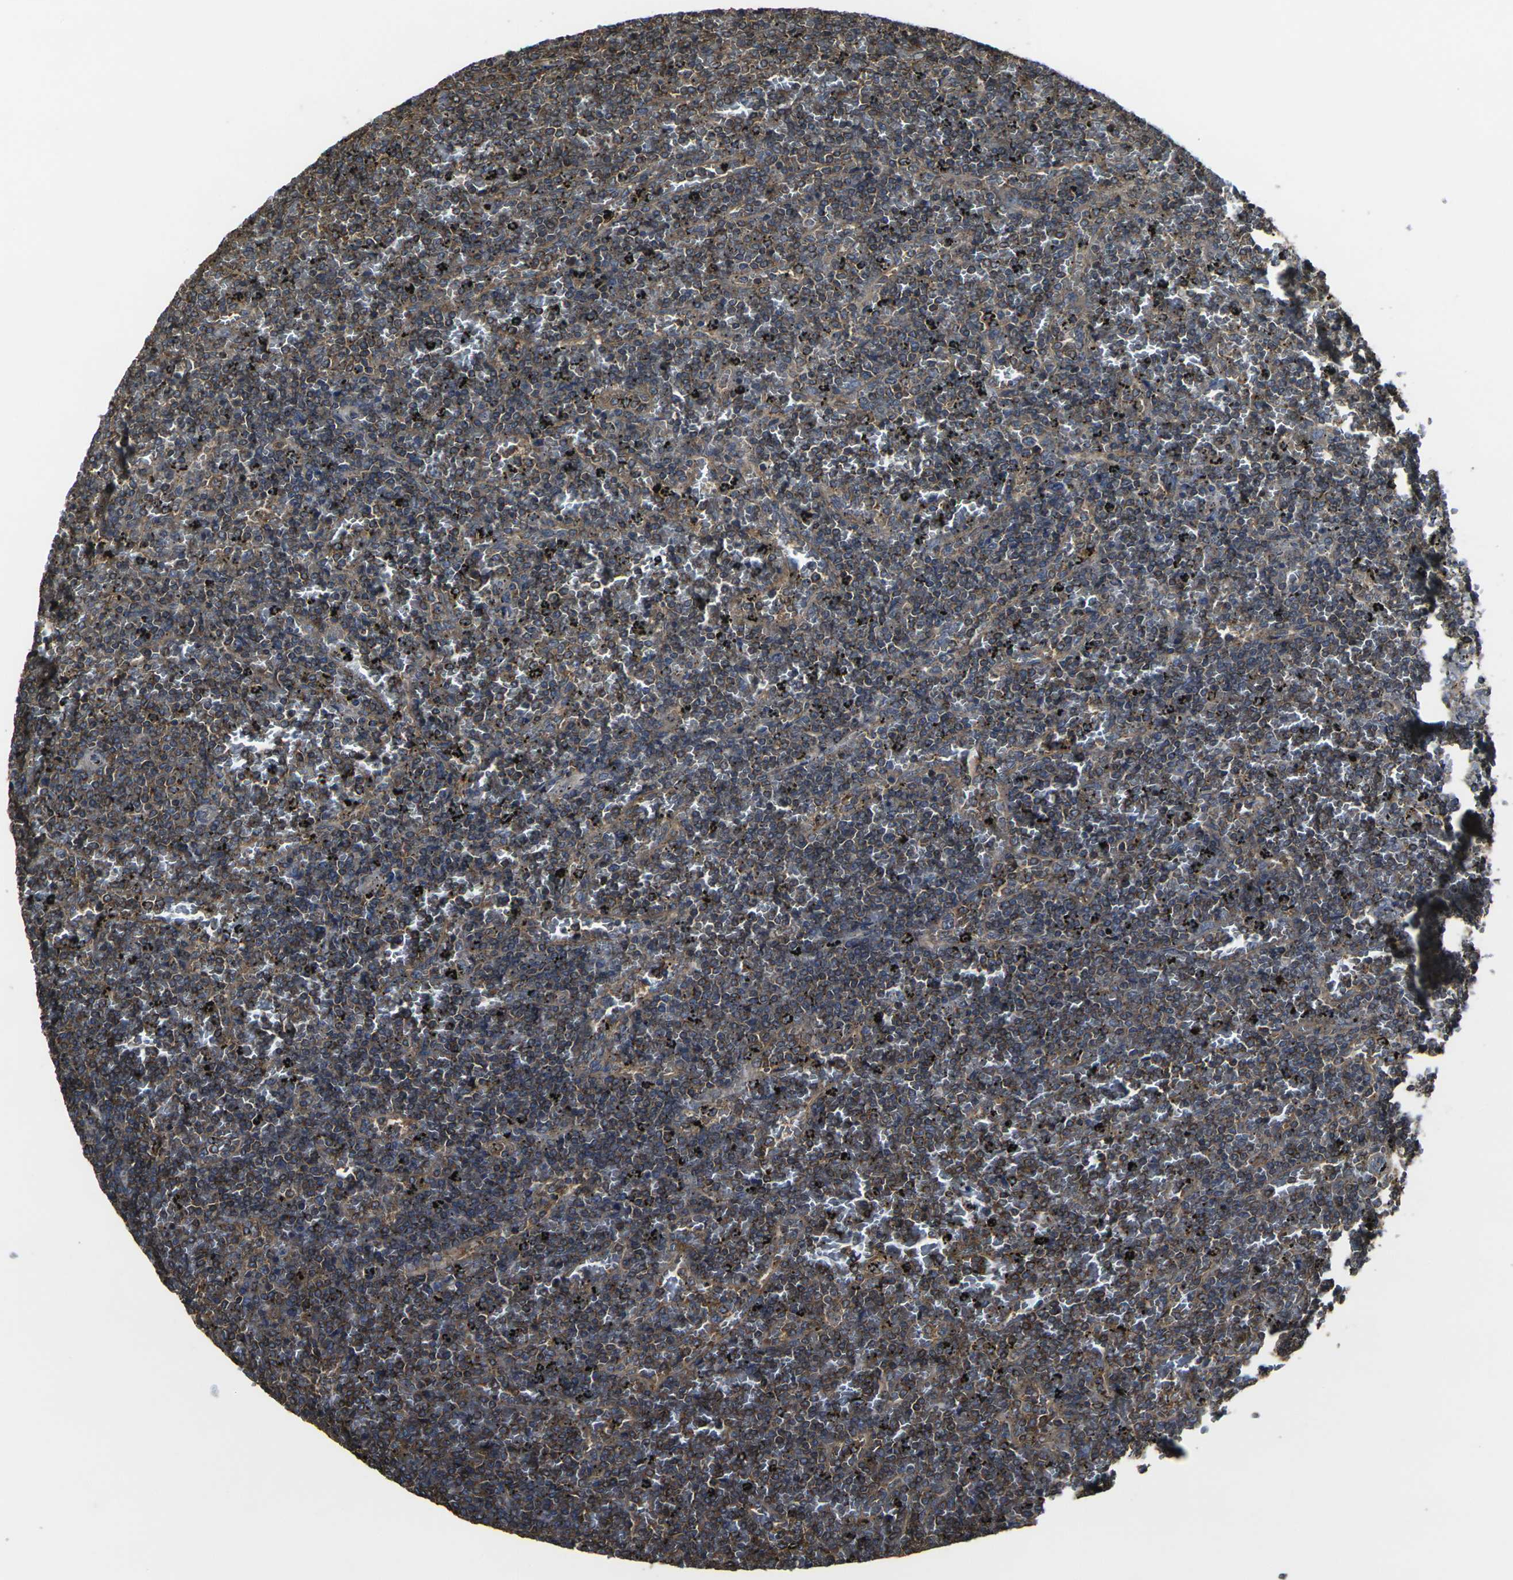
{"staining": {"intensity": "weak", "quantity": ">75%", "location": "cytoplasmic/membranous"}, "tissue": "lymphoma", "cell_type": "Tumor cells", "image_type": "cancer", "snomed": [{"axis": "morphology", "description": "Malignant lymphoma, non-Hodgkin's type, Low grade"}, {"axis": "topography", "description": "Spleen"}], "caption": "IHC micrograph of neoplastic tissue: low-grade malignant lymphoma, non-Hodgkin's type stained using immunohistochemistry reveals low levels of weak protein expression localized specifically in the cytoplasmic/membranous of tumor cells, appearing as a cytoplasmic/membranous brown color.", "gene": "PRKACB", "patient": {"sex": "female", "age": 77}}